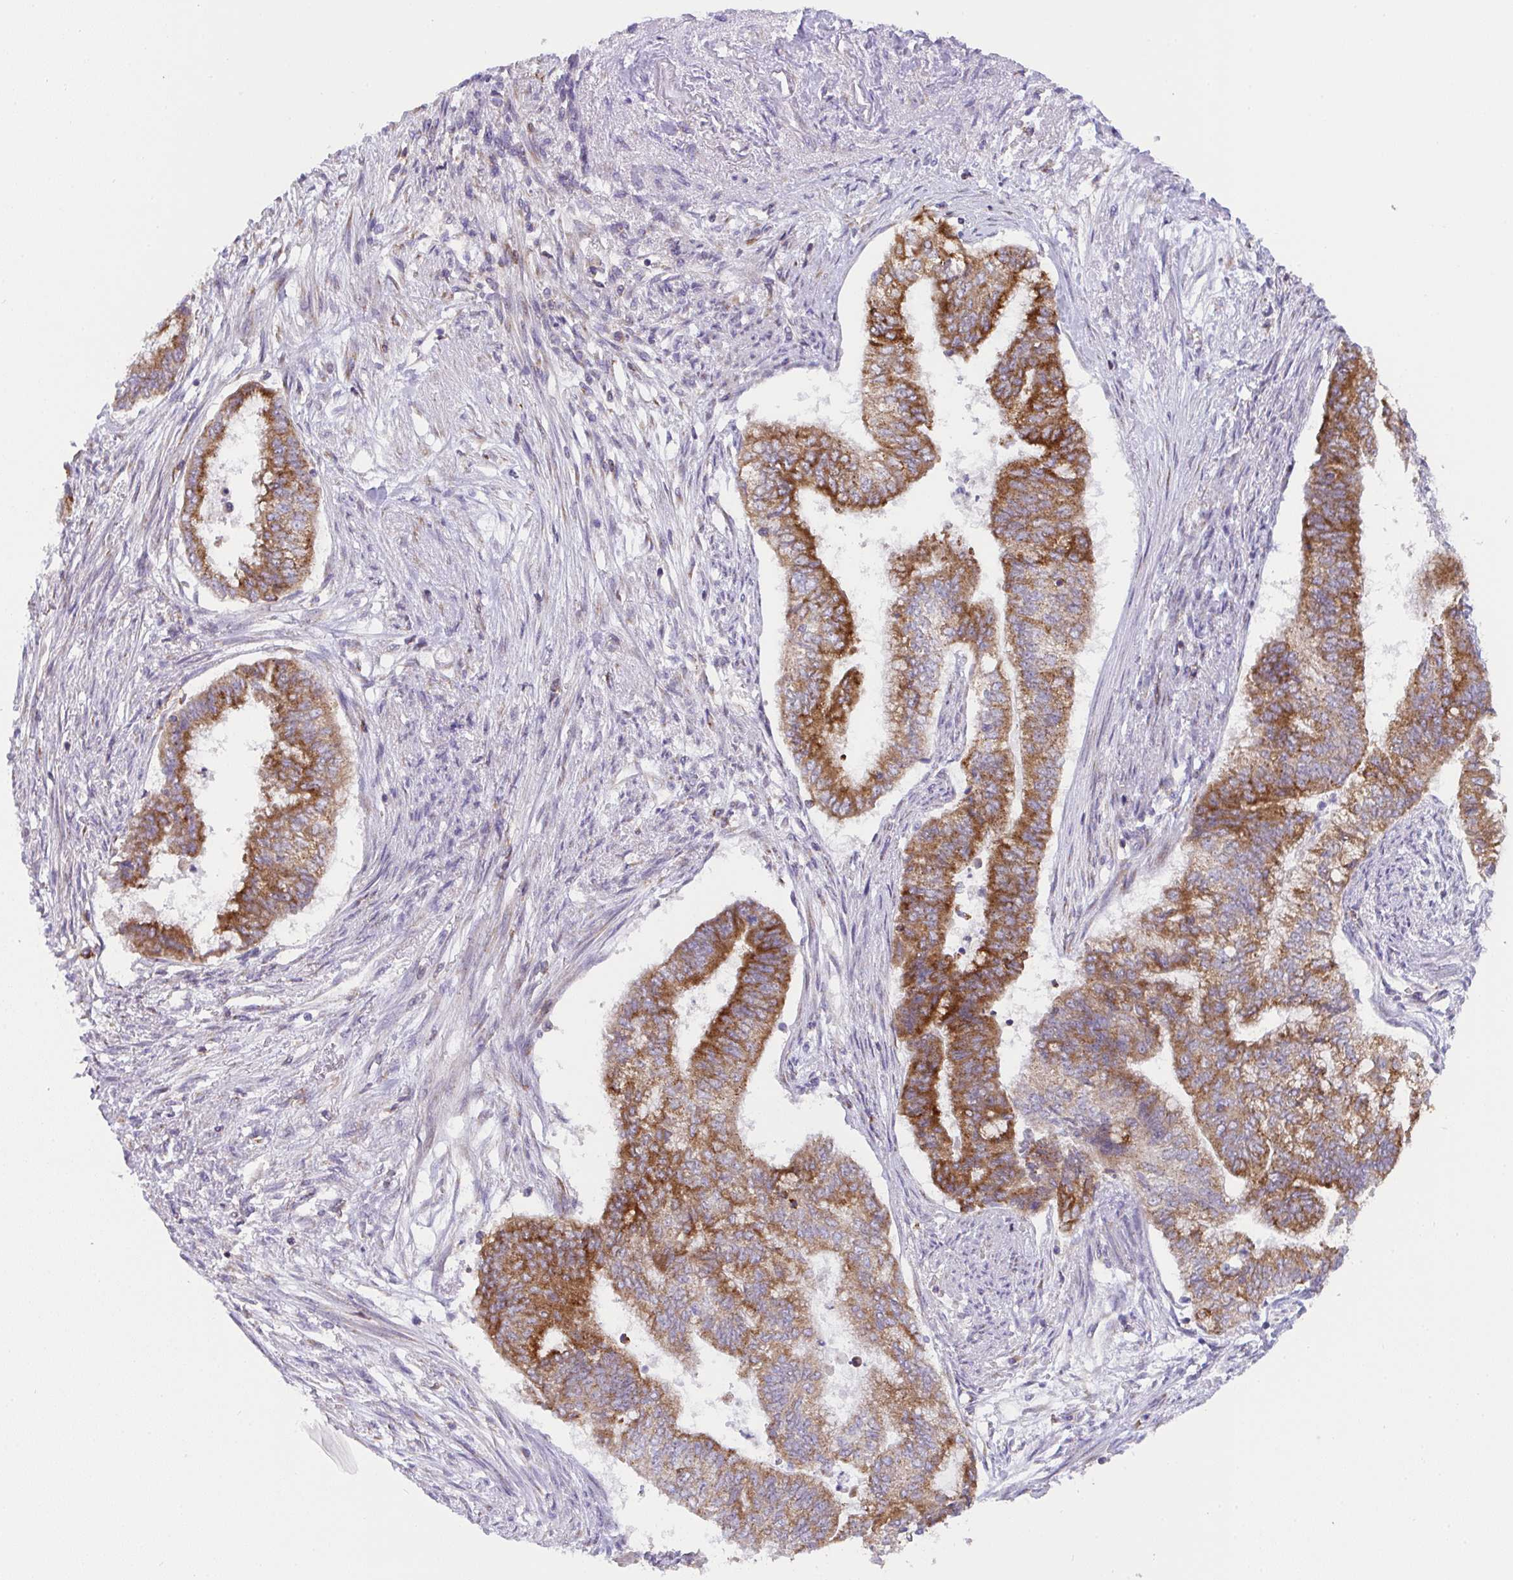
{"staining": {"intensity": "strong", "quantity": ">75%", "location": "cytoplasmic/membranous"}, "tissue": "endometrial cancer", "cell_type": "Tumor cells", "image_type": "cancer", "snomed": [{"axis": "morphology", "description": "Adenocarcinoma, NOS"}, {"axis": "topography", "description": "Endometrium"}], "caption": "Tumor cells demonstrate high levels of strong cytoplasmic/membranous staining in approximately >75% of cells in endometrial cancer.", "gene": "MIA3", "patient": {"sex": "female", "age": 65}}